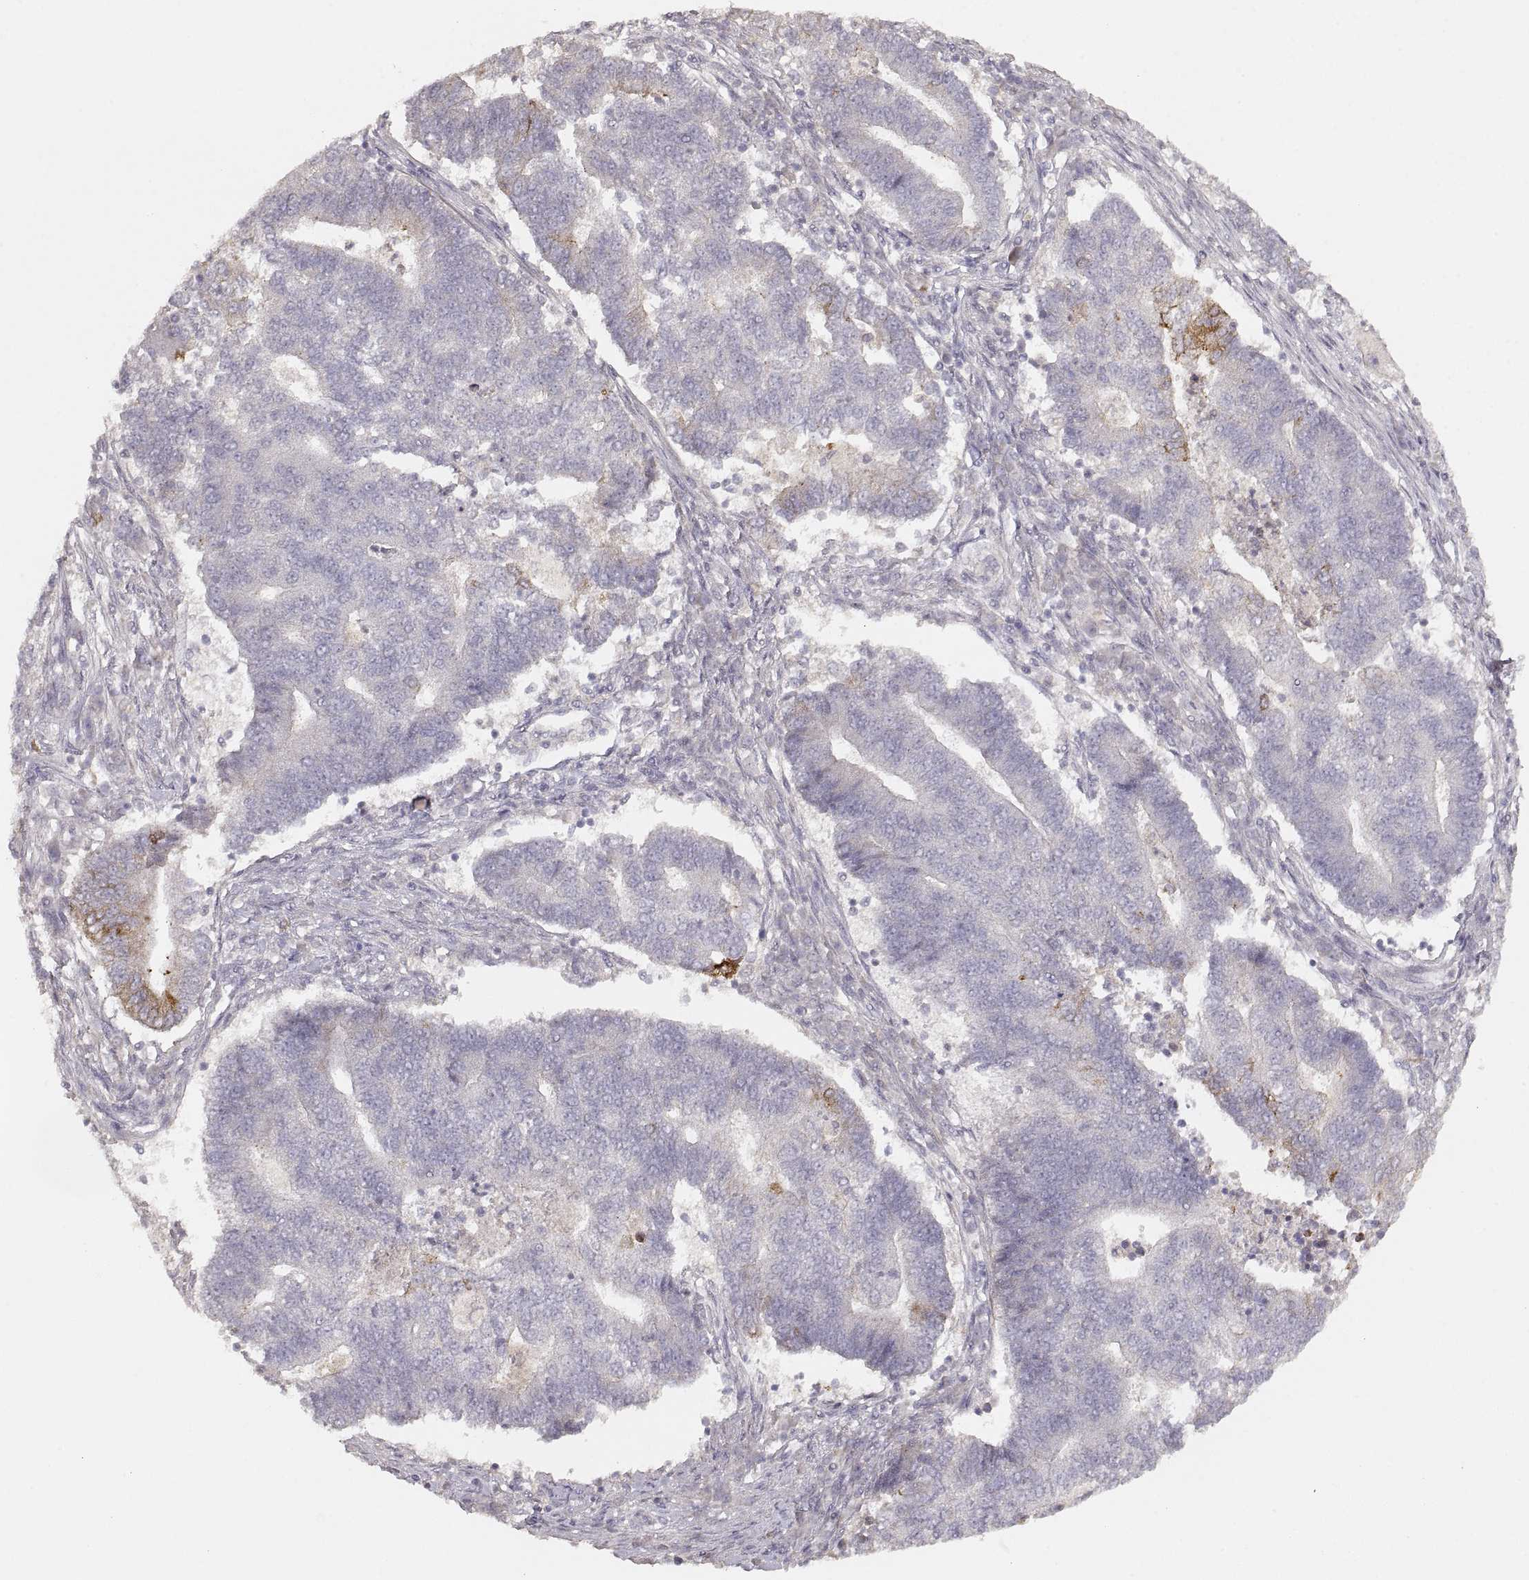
{"staining": {"intensity": "strong", "quantity": "<25%", "location": "cytoplasmic/membranous"}, "tissue": "endometrial cancer", "cell_type": "Tumor cells", "image_type": "cancer", "snomed": [{"axis": "morphology", "description": "Adenocarcinoma, NOS"}, {"axis": "topography", "description": "Uterus"}, {"axis": "topography", "description": "Endometrium"}], "caption": "A medium amount of strong cytoplasmic/membranous staining is identified in approximately <25% of tumor cells in endometrial cancer (adenocarcinoma) tissue.", "gene": "LAMC2", "patient": {"sex": "female", "age": 54}}